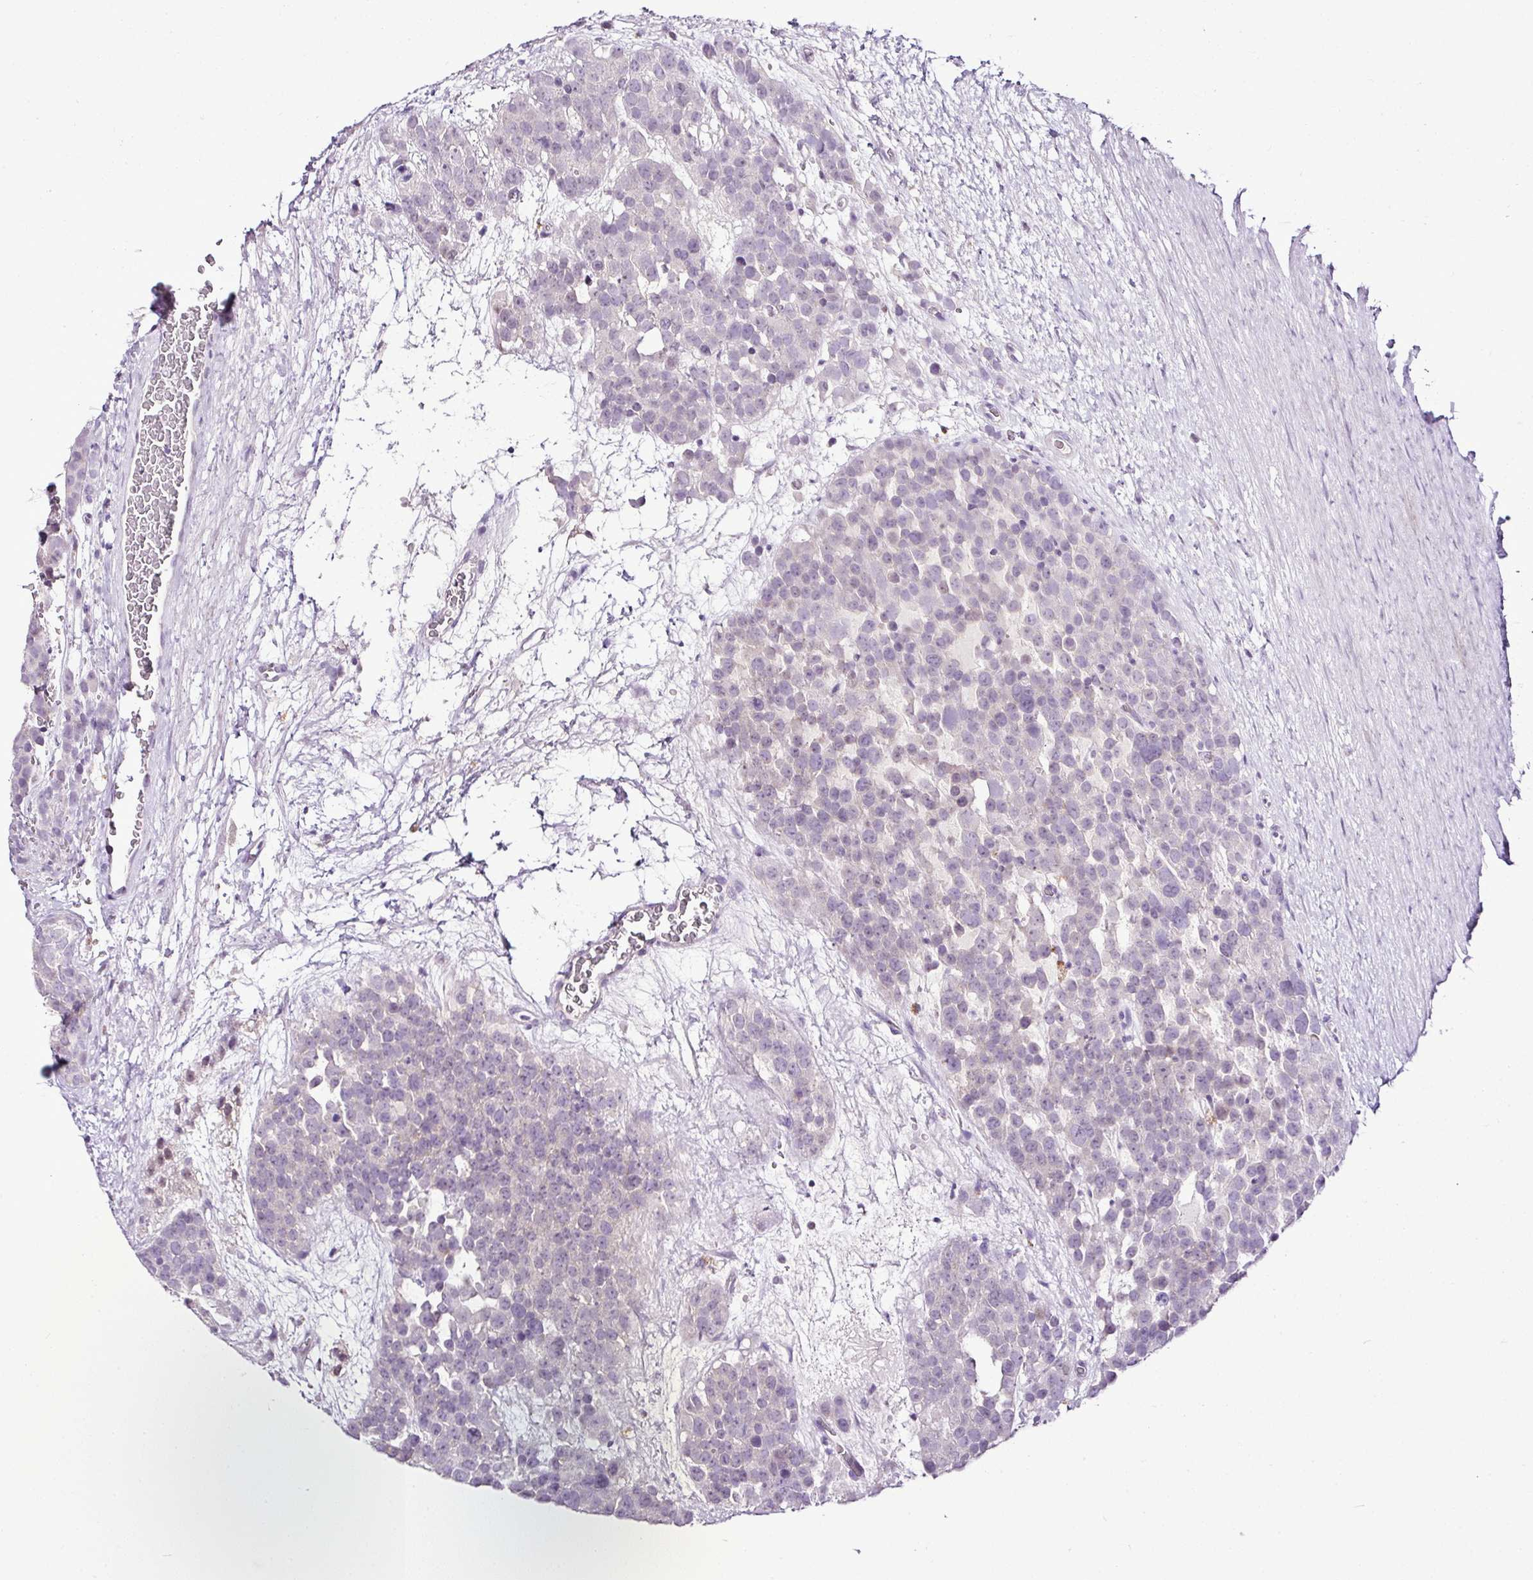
{"staining": {"intensity": "negative", "quantity": "none", "location": "none"}, "tissue": "testis cancer", "cell_type": "Tumor cells", "image_type": "cancer", "snomed": [{"axis": "morphology", "description": "Seminoma, NOS"}, {"axis": "topography", "description": "Testis"}], "caption": "DAB (3,3'-diaminobenzidine) immunohistochemical staining of testis seminoma demonstrates no significant positivity in tumor cells.", "gene": "ESR1", "patient": {"sex": "male", "age": 71}}